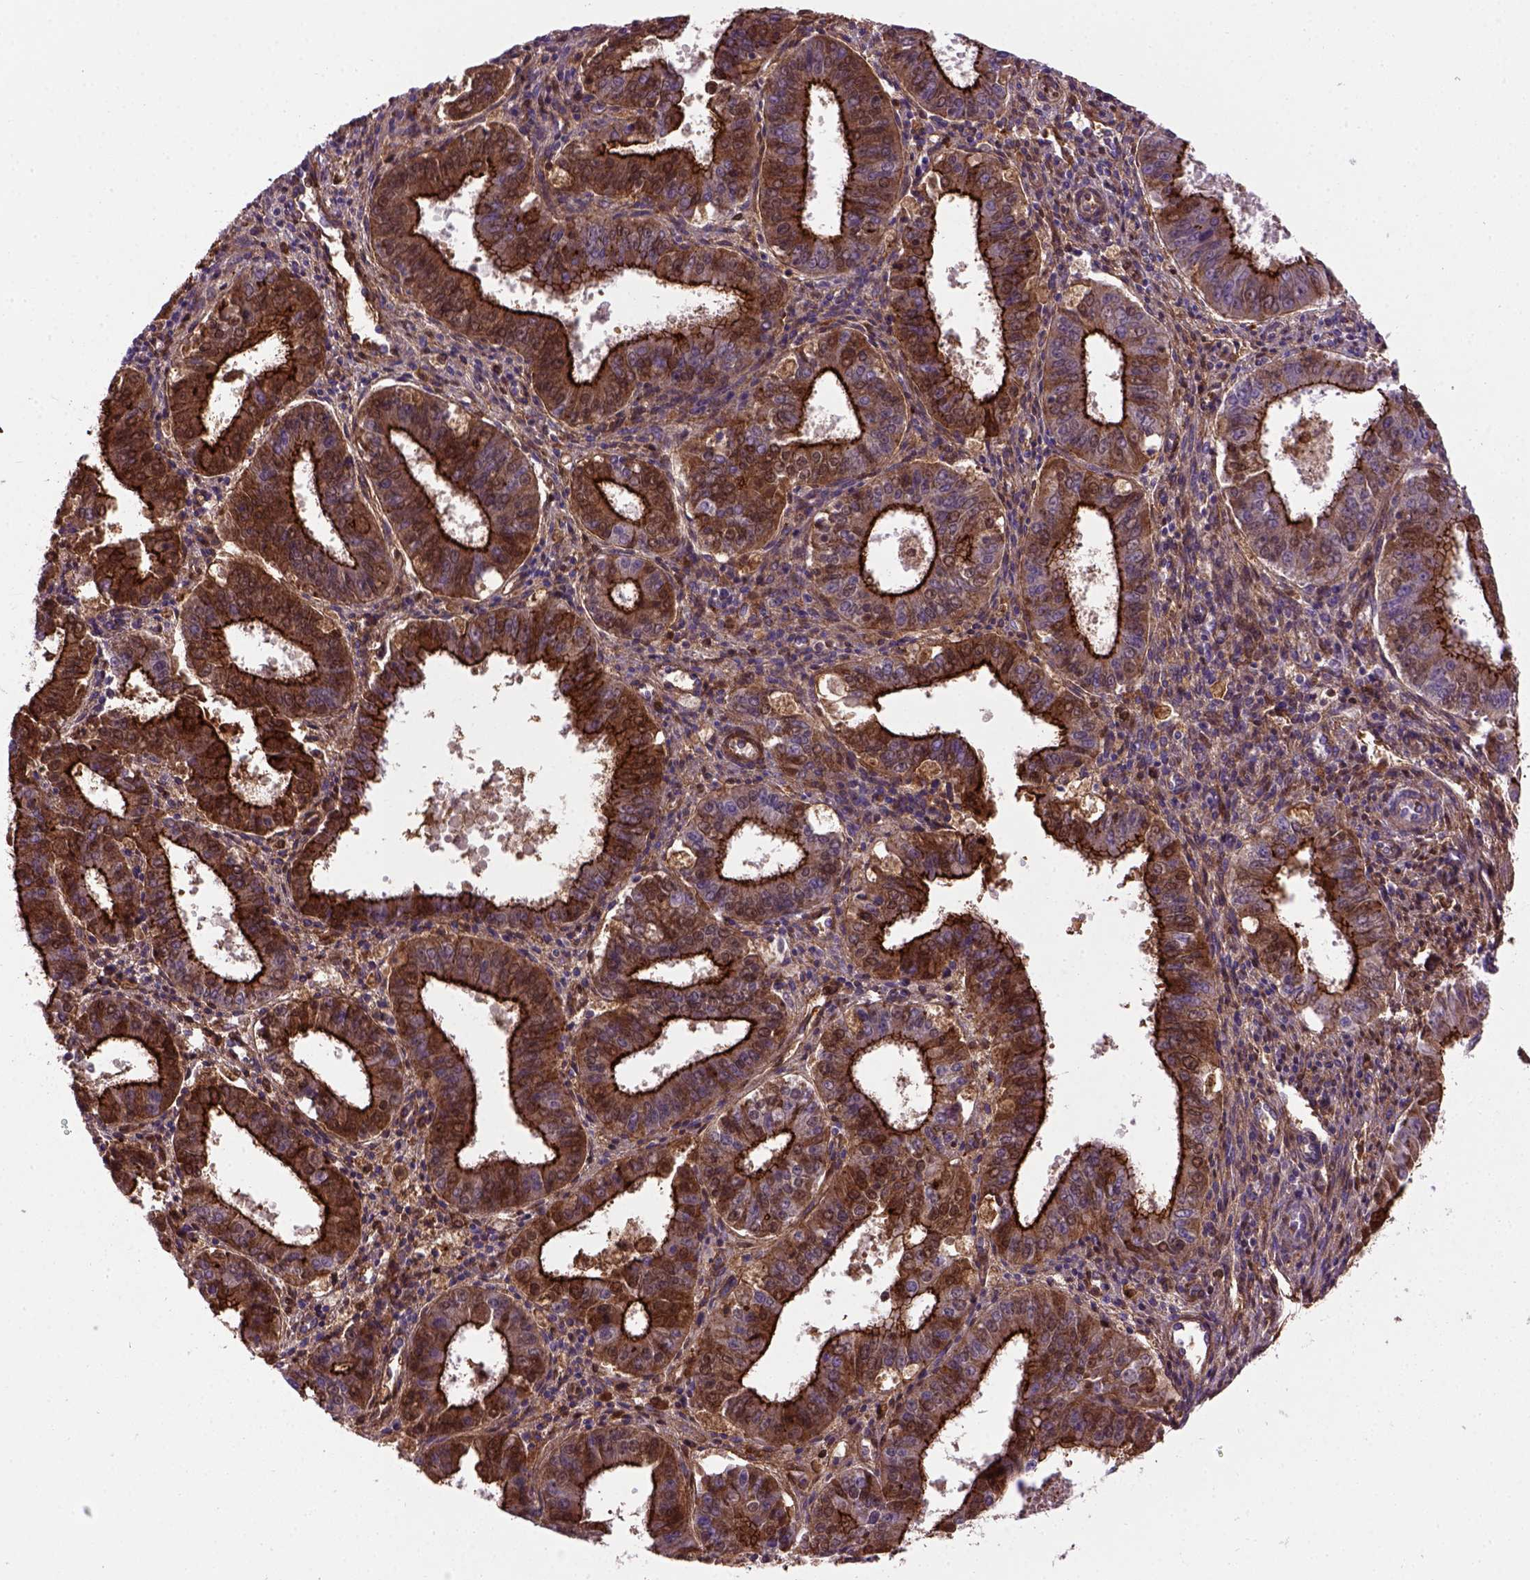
{"staining": {"intensity": "strong", "quantity": ">75%", "location": "cytoplasmic/membranous"}, "tissue": "ovarian cancer", "cell_type": "Tumor cells", "image_type": "cancer", "snomed": [{"axis": "morphology", "description": "Carcinoma, endometroid"}, {"axis": "topography", "description": "Ovary"}], "caption": "A brown stain shows strong cytoplasmic/membranous positivity of a protein in ovarian endometroid carcinoma tumor cells.", "gene": "CDH1", "patient": {"sex": "female", "age": 42}}